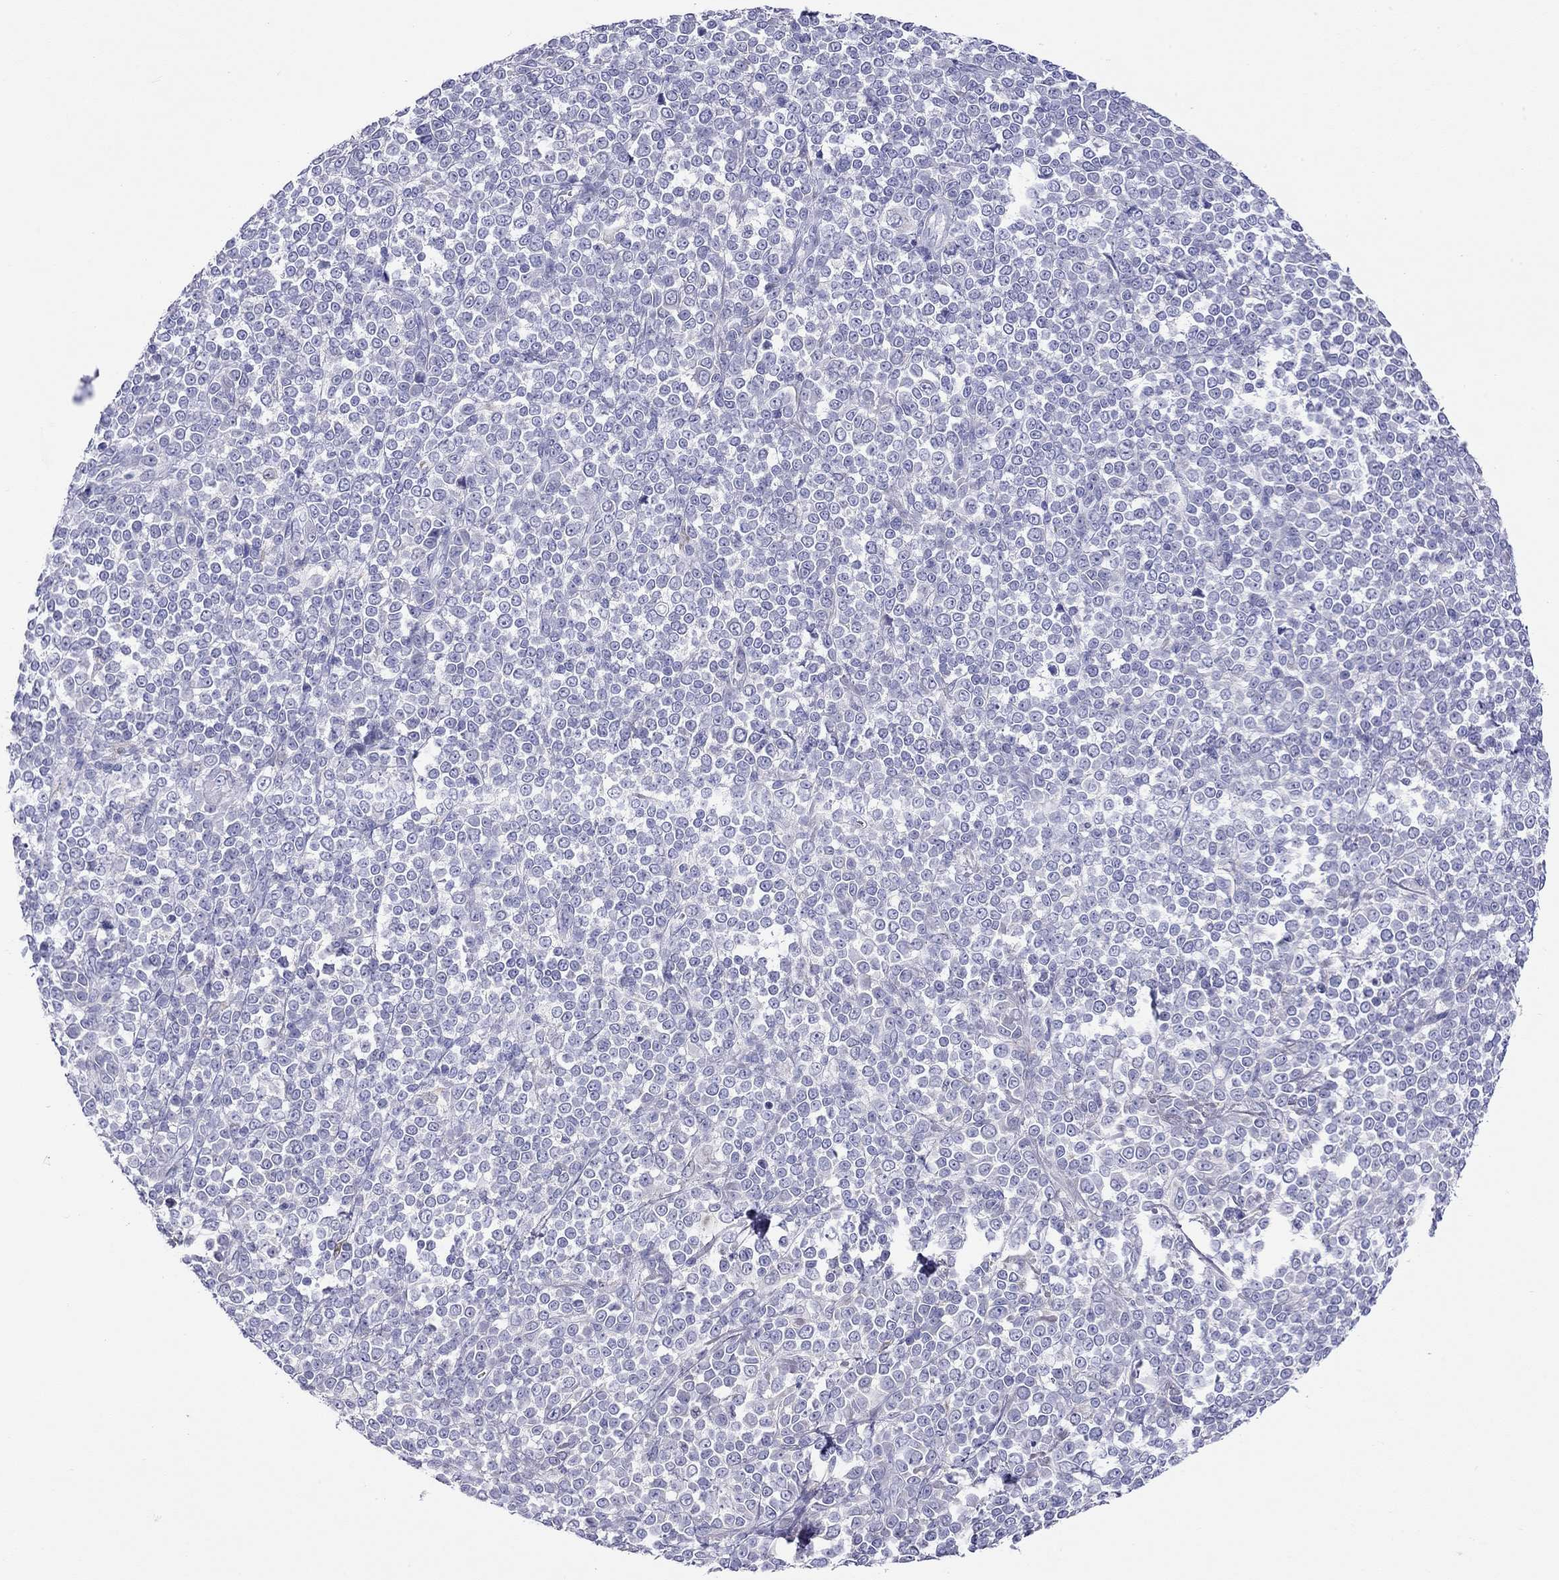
{"staining": {"intensity": "negative", "quantity": "none", "location": "none"}, "tissue": "melanoma", "cell_type": "Tumor cells", "image_type": "cancer", "snomed": [{"axis": "morphology", "description": "Malignant melanoma, NOS"}, {"axis": "topography", "description": "Skin"}], "caption": "DAB (3,3'-diaminobenzidine) immunohistochemical staining of melanoma shows no significant expression in tumor cells.", "gene": "SLC46A2", "patient": {"sex": "female", "age": 95}}